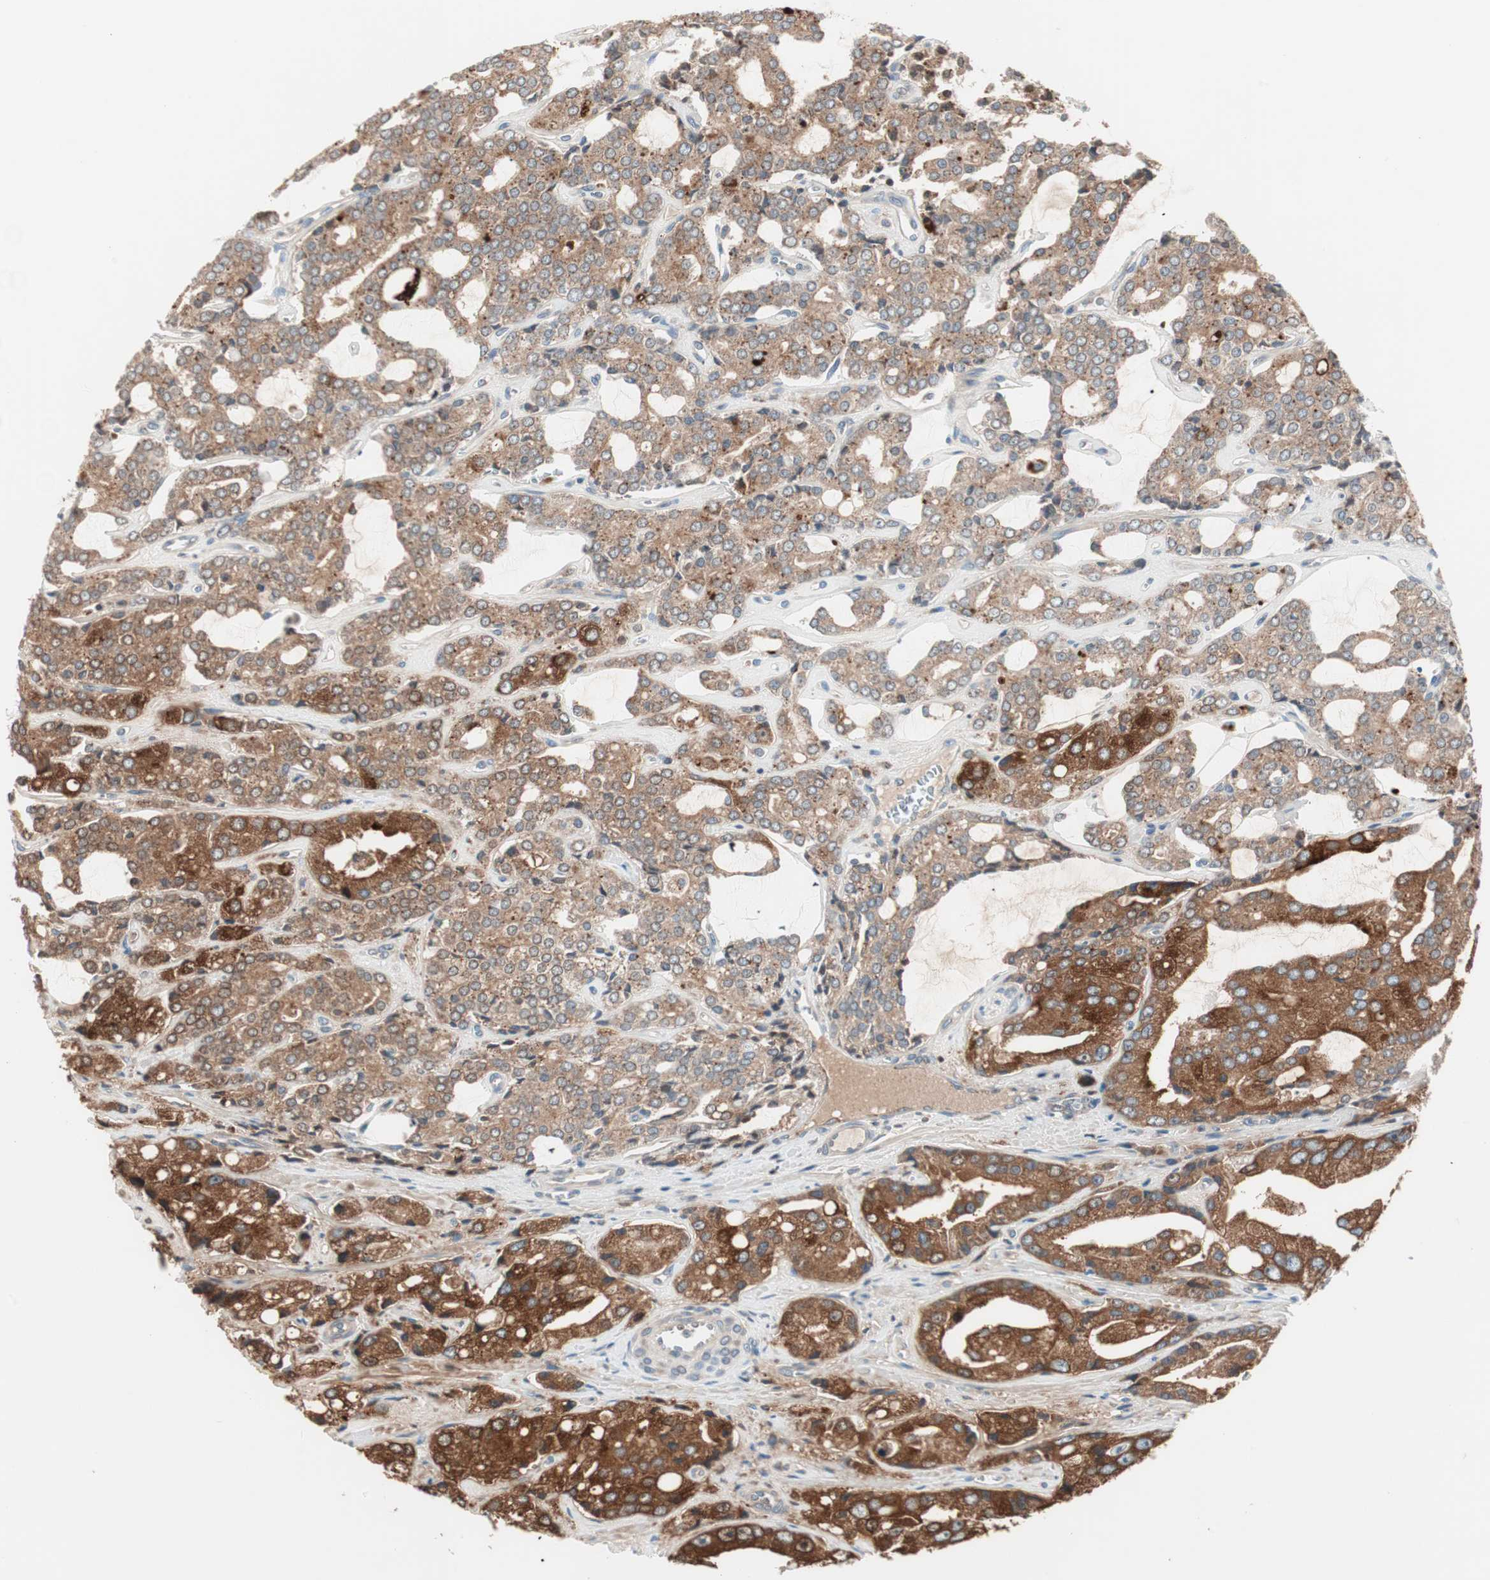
{"staining": {"intensity": "strong", "quantity": ">75%", "location": "cytoplasmic/membranous"}, "tissue": "prostate cancer", "cell_type": "Tumor cells", "image_type": "cancer", "snomed": [{"axis": "morphology", "description": "Adenocarcinoma, High grade"}, {"axis": "topography", "description": "Prostate"}], "caption": "Prostate cancer (high-grade adenocarcinoma) stained with immunohistochemistry (IHC) displays strong cytoplasmic/membranous expression in about >75% of tumor cells.", "gene": "FGFR4", "patient": {"sex": "male", "age": 67}}